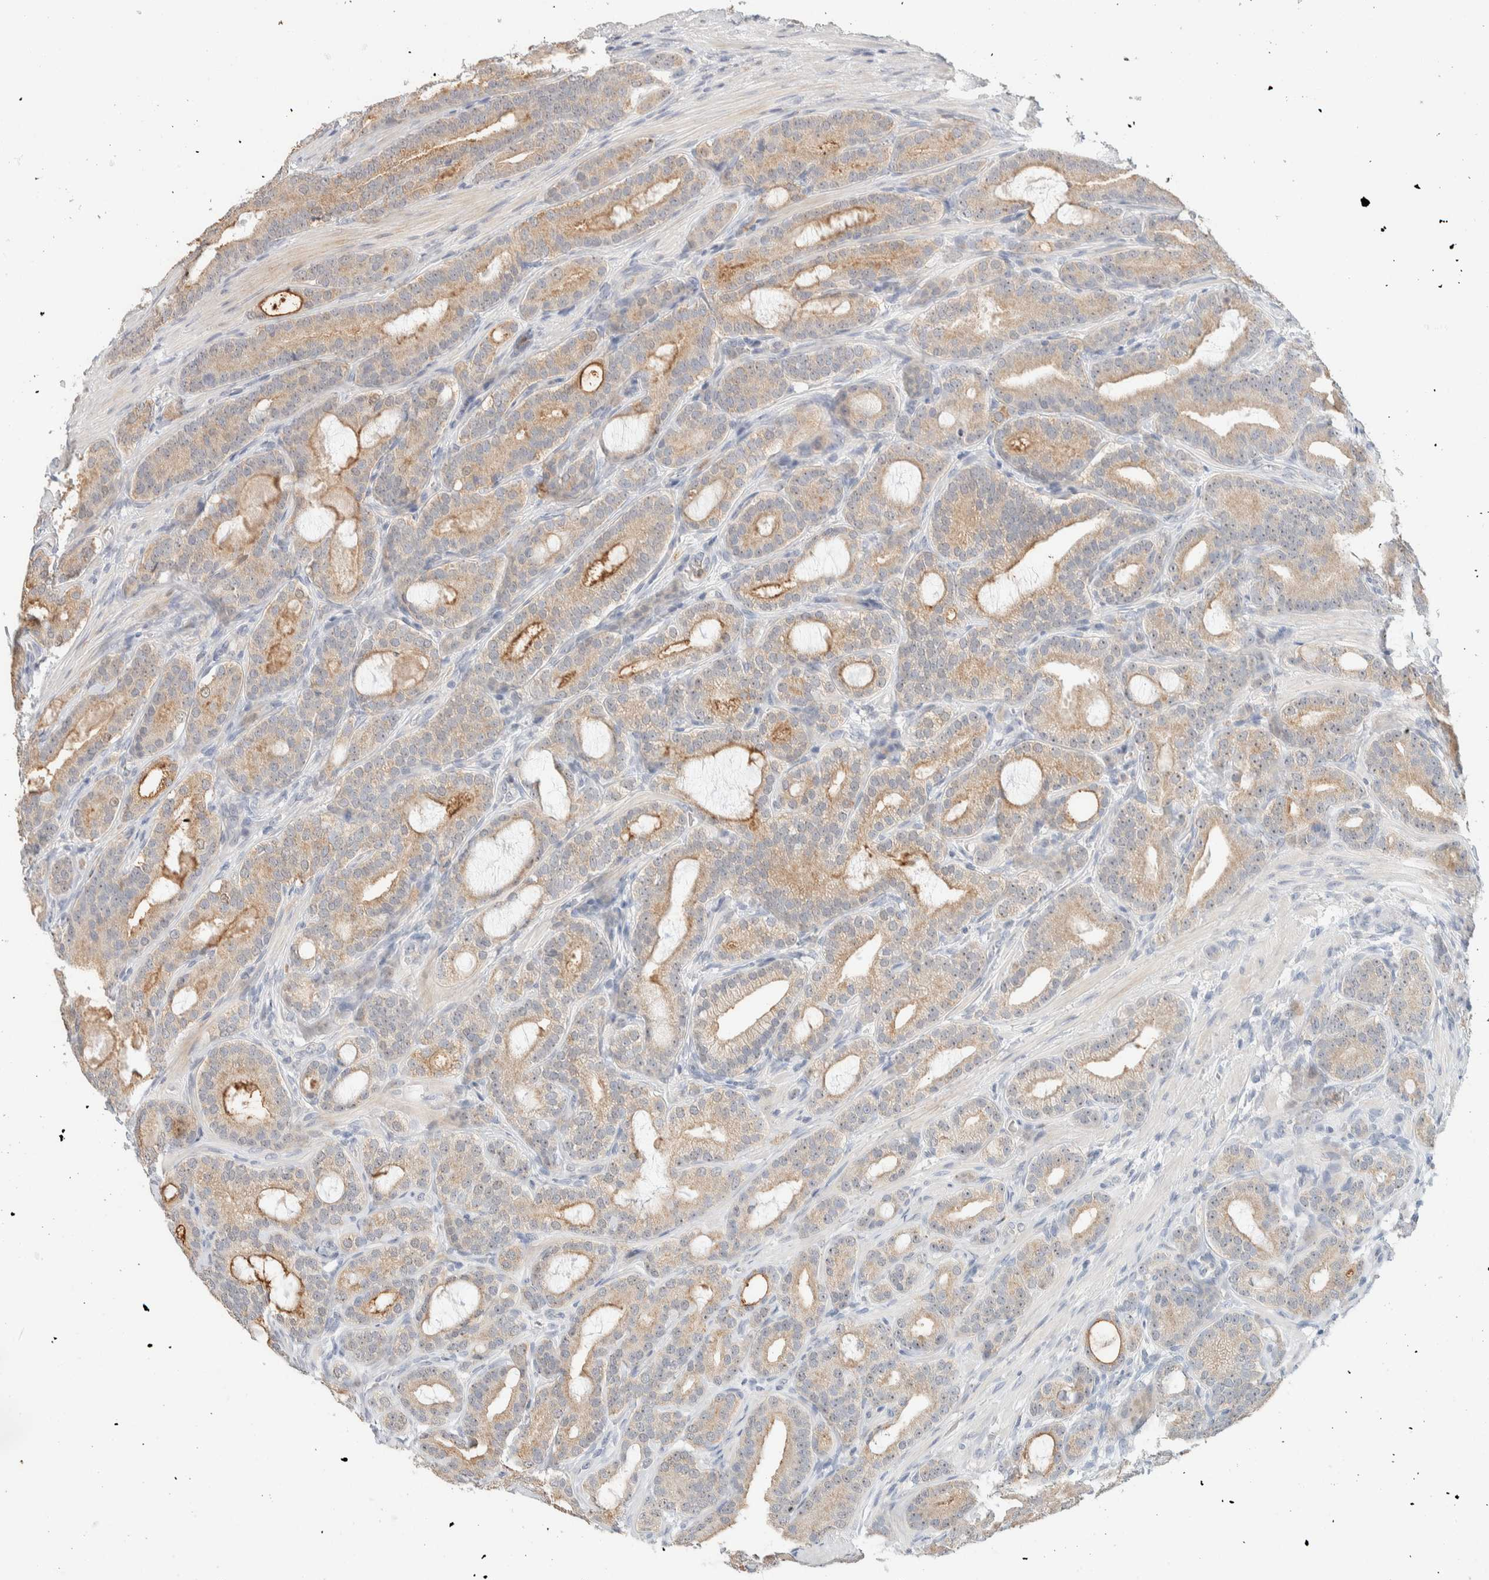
{"staining": {"intensity": "moderate", "quantity": ">75%", "location": "cytoplasmic/membranous"}, "tissue": "prostate cancer", "cell_type": "Tumor cells", "image_type": "cancer", "snomed": [{"axis": "morphology", "description": "Adenocarcinoma, High grade"}, {"axis": "topography", "description": "Prostate"}], "caption": "Immunohistochemical staining of human prostate cancer exhibits moderate cytoplasmic/membranous protein staining in approximately >75% of tumor cells. (DAB (3,3'-diaminobenzidine) = brown stain, brightfield microscopy at high magnification).", "gene": "HDHD3", "patient": {"sex": "male", "age": 60}}